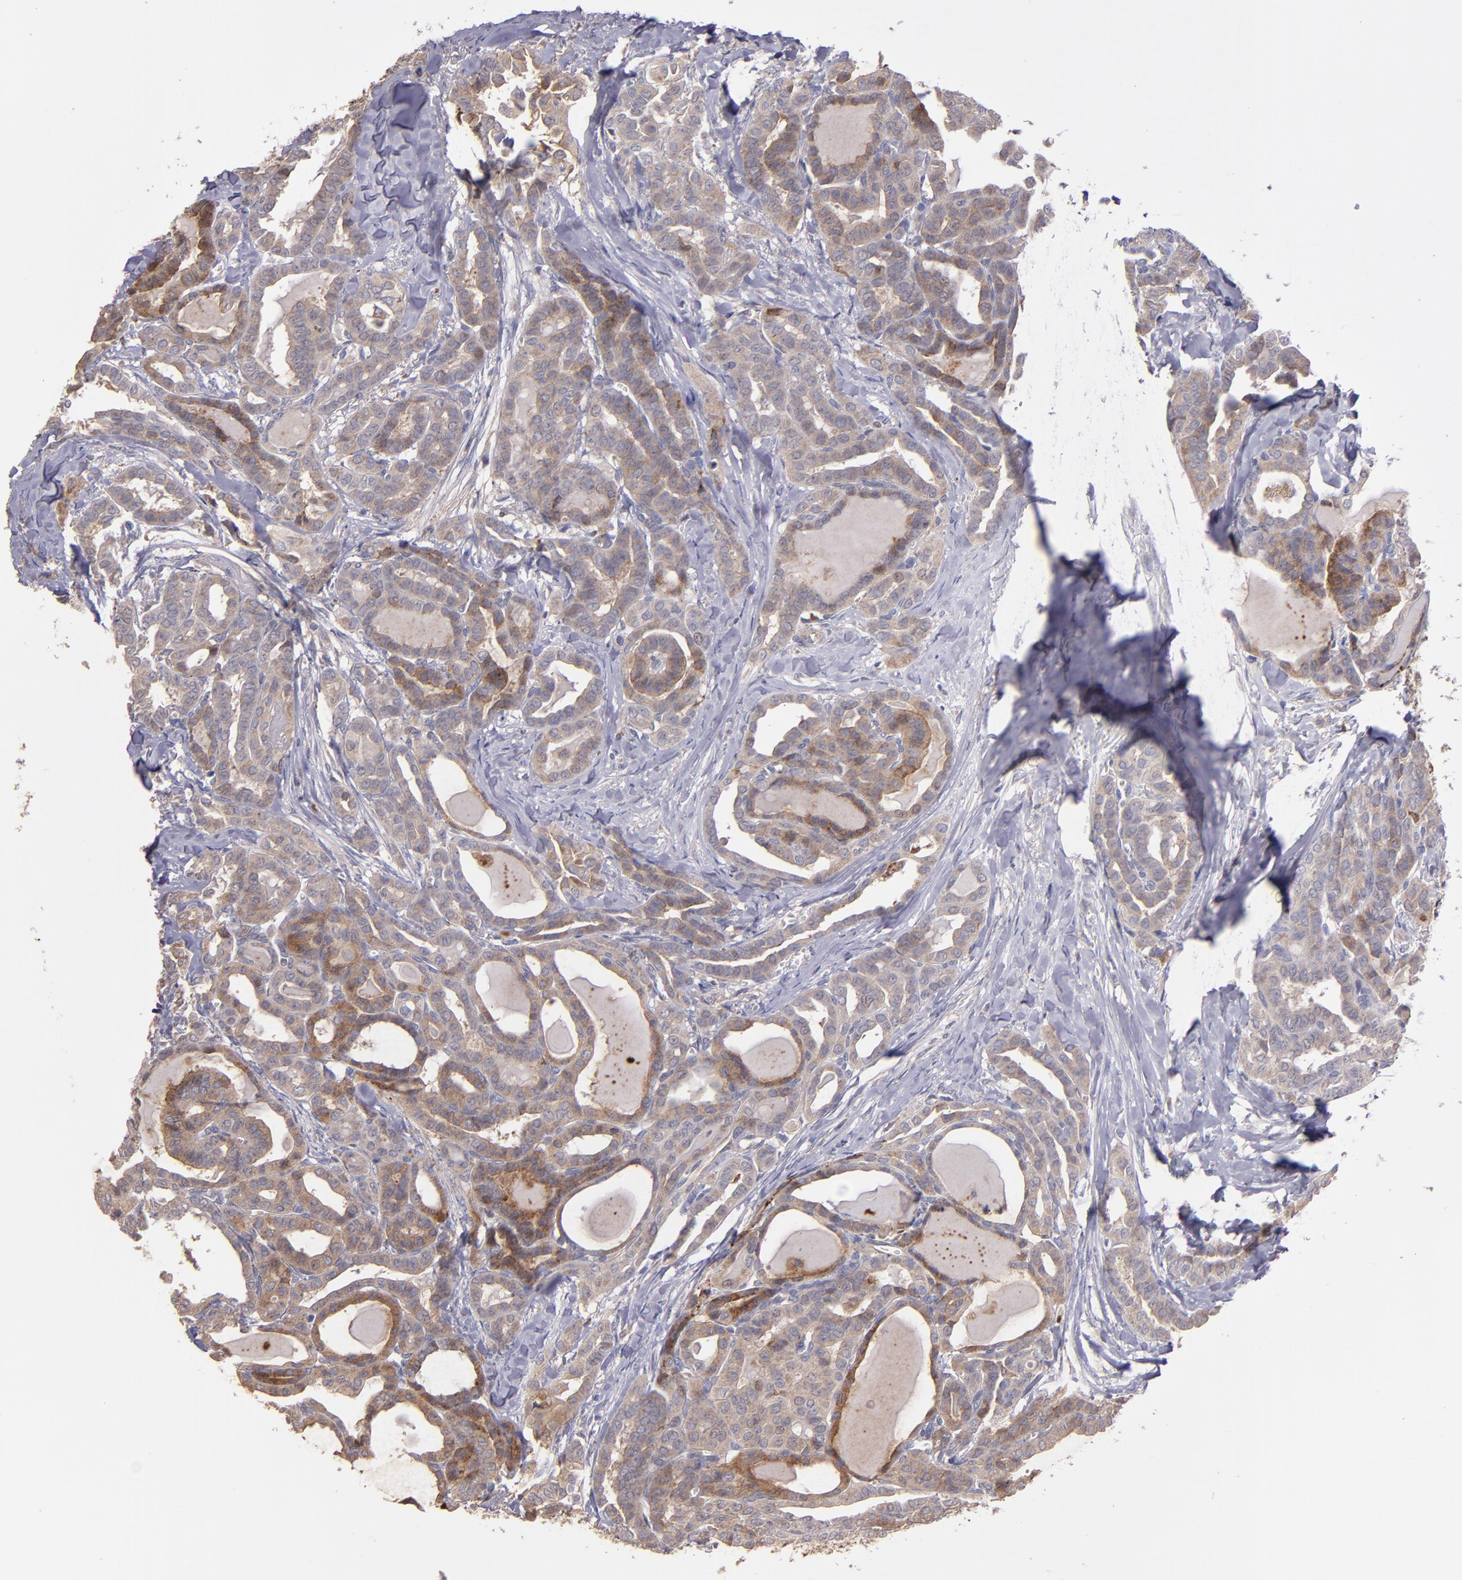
{"staining": {"intensity": "moderate", "quantity": "<25%", "location": "cytoplasmic/membranous"}, "tissue": "thyroid cancer", "cell_type": "Tumor cells", "image_type": "cancer", "snomed": [{"axis": "morphology", "description": "Carcinoma, NOS"}, {"axis": "topography", "description": "Thyroid gland"}], "caption": "This photomicrograph reveals IHC staining of thyroid cancer (carcinoma), with low moderate cytoplasmic/membranous expression in approximately <25% of tumor cells.", "gene": "IFIH1", "patient": {"sex": "female", "age": 91}}